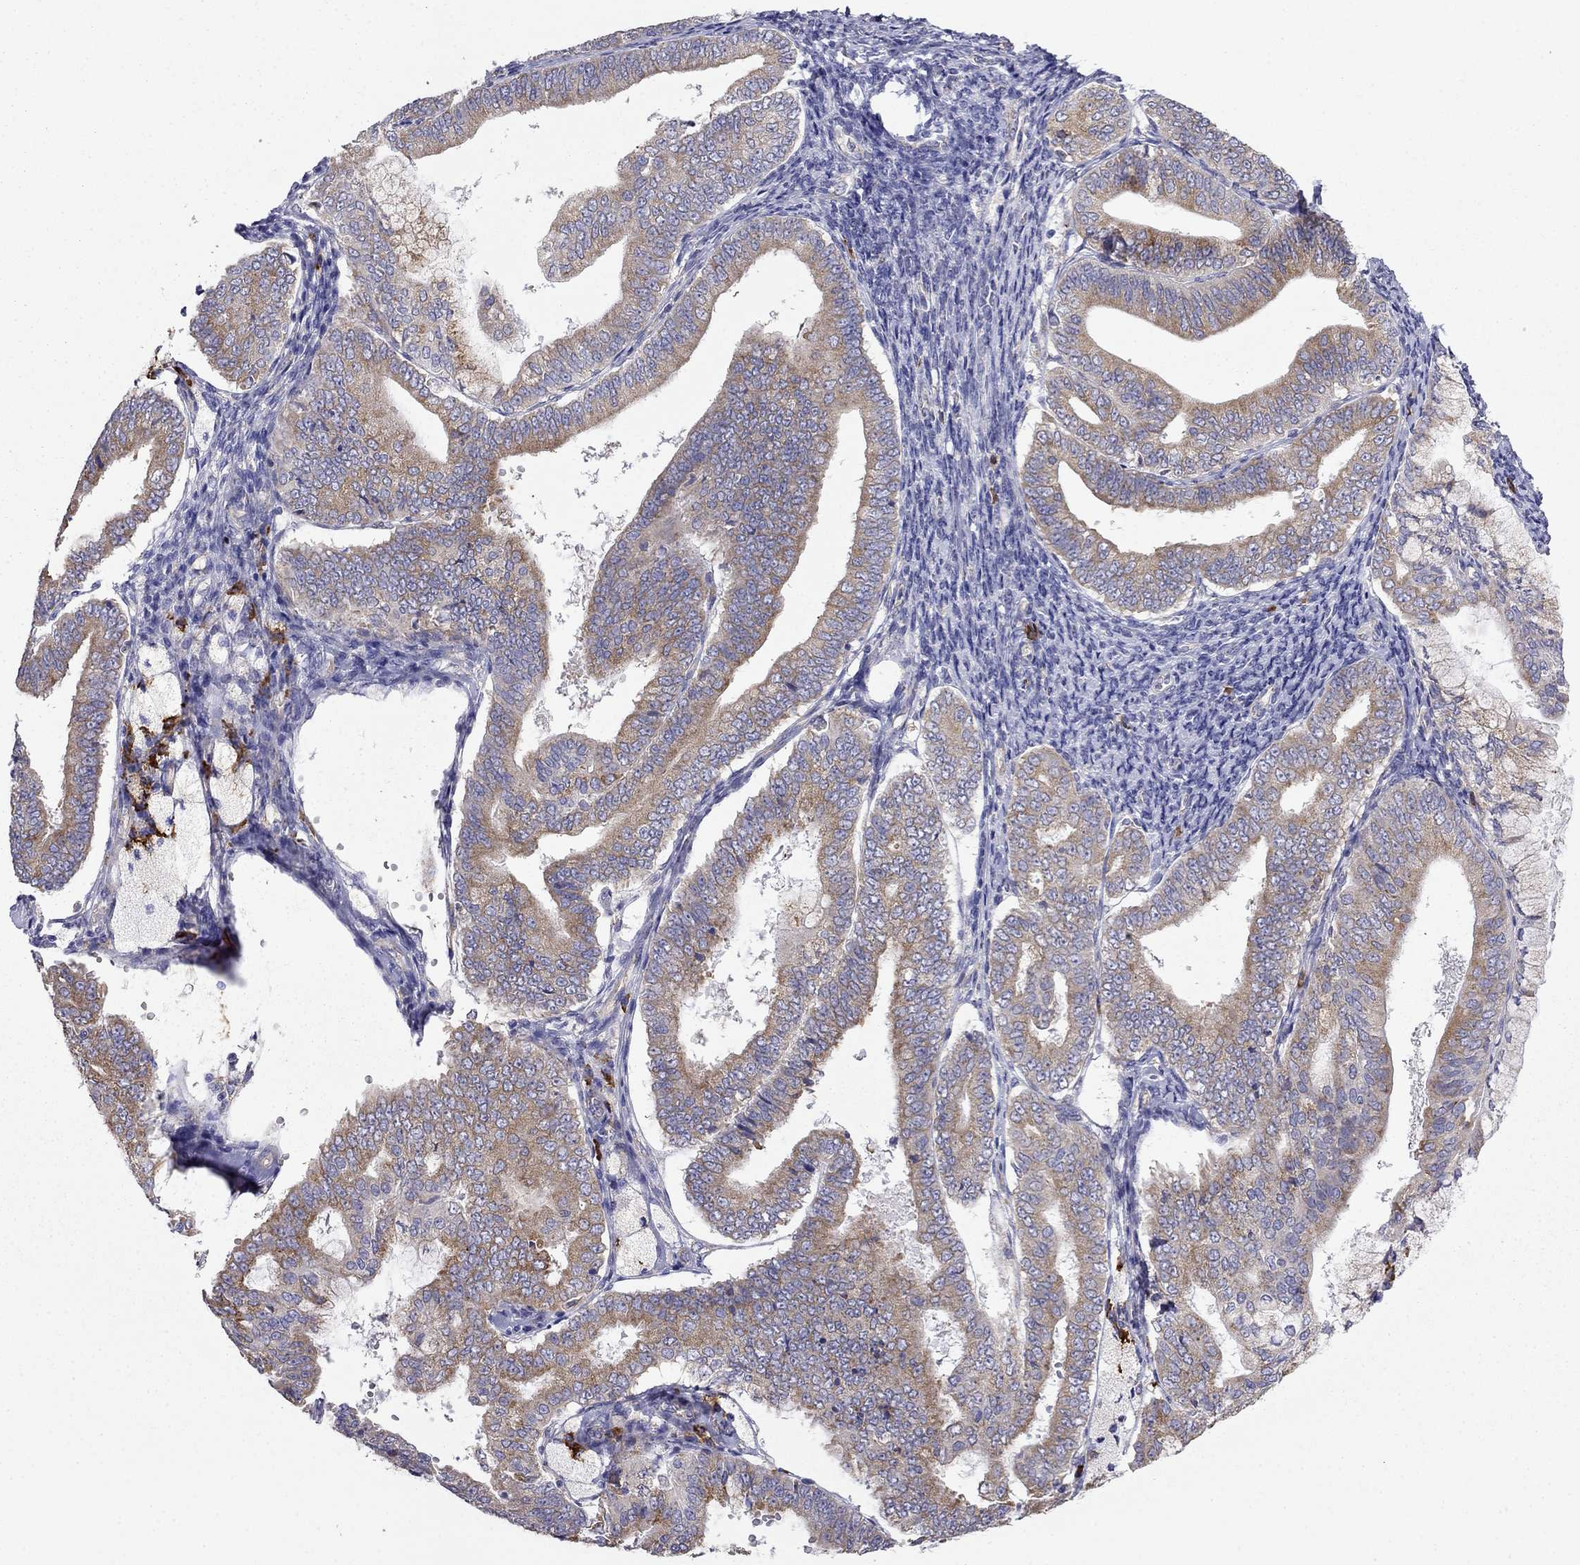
{"staining": {"intensity": "moderate", "quantity": ">75%", "location": "cytoplasmic/membranous"}, "tissue": "endometrial cancer", "cell_type": "Tumor cells", "image_type": "cancer", "snomed": [{"axis": "morphology", "description": "Adenocarcinoma, NOS"}, {"axis": "topography", "description": "Endometrium"}], "caption": "A photomicrograph of endometrial cancer stained for a protein exhibits moderate cytoplasmic/membranous brown staining in tumor cells.", "gene": "LONRF2", "patient": {"sex": "female", "age": 63}}